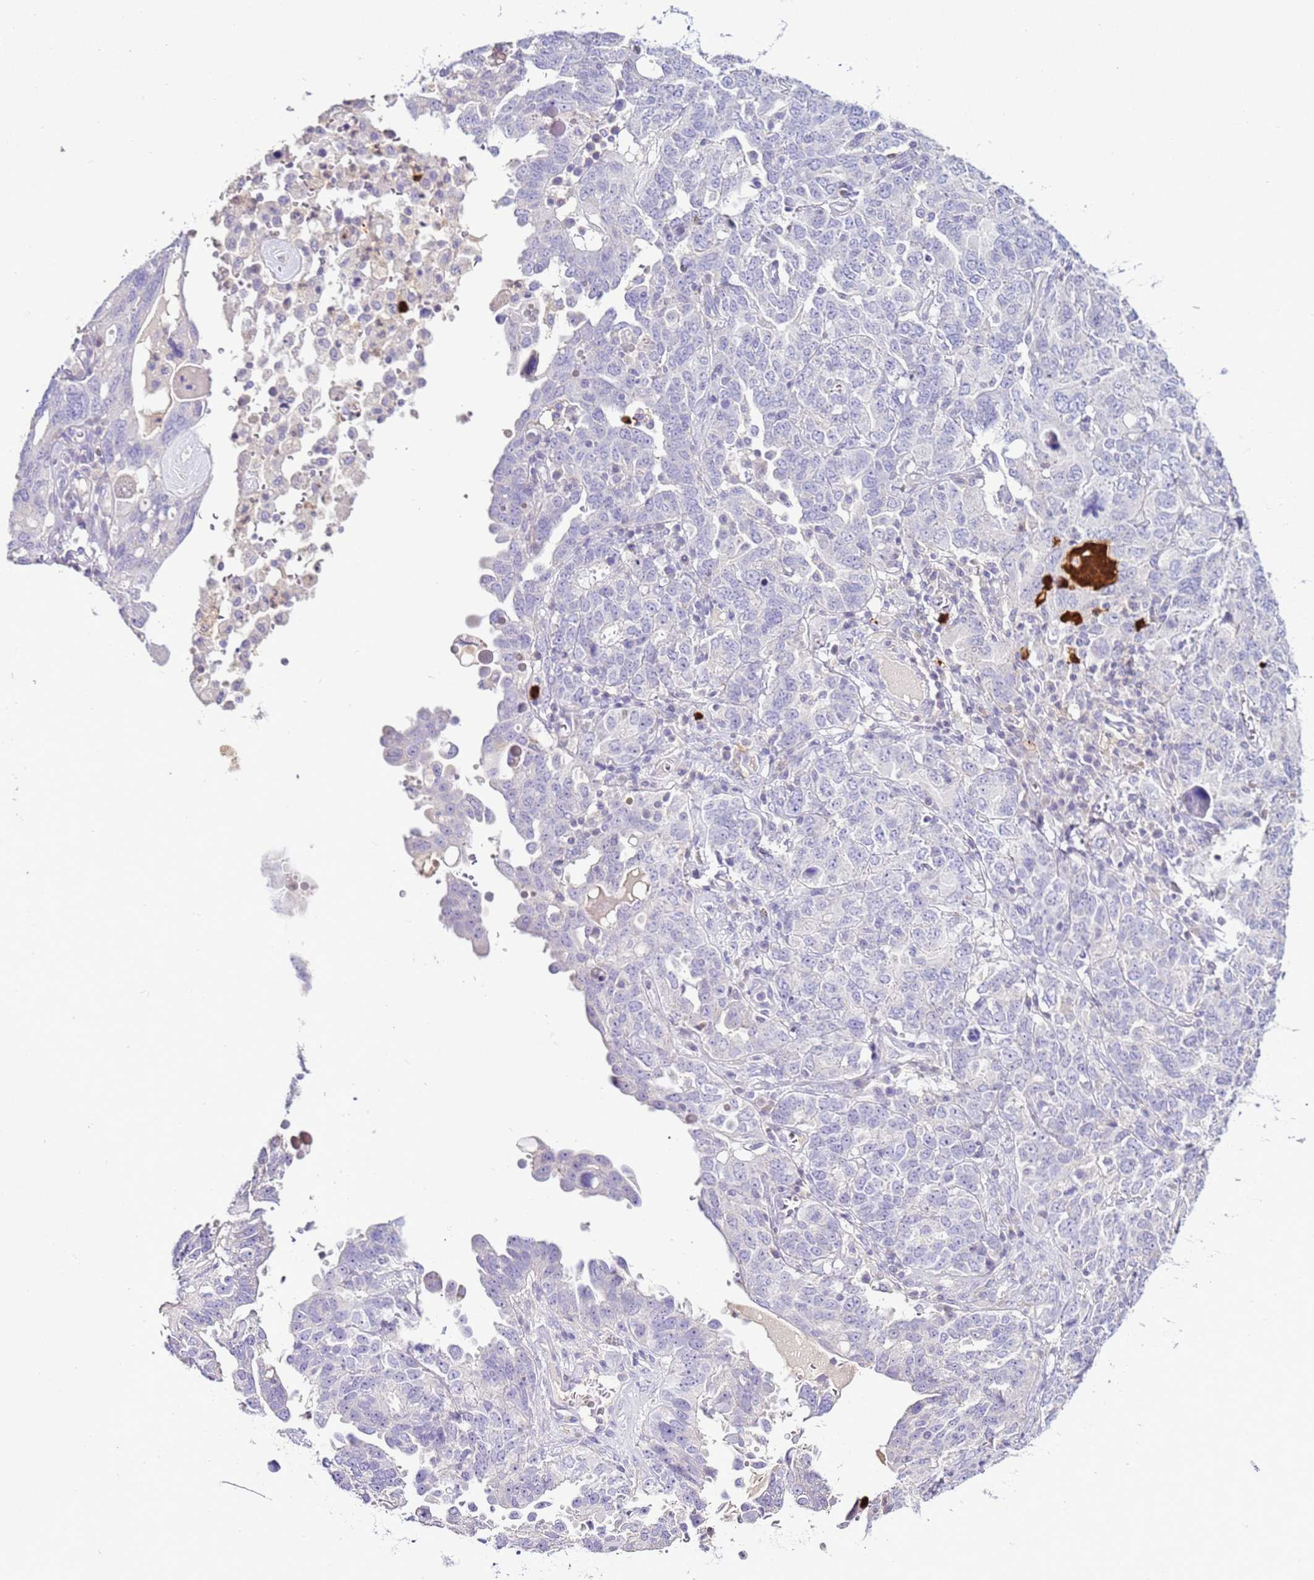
{"staining": {"intensity": "negative", "quantity": "none", "location": "none"}, "tissue": "ovarian cancer", "cell_type": "Tumor cells", "image_type": "cancer", "snomed": [{"axis": "morphology", "description": "Carcinoma, endometroid"}, {"axis": "topography", "description": "Ovary"}], "caption": "A high-resolution micrograph shows immunohistochemistry (IHC) staining of ovarian cancer (endometroid carcinoma), which demonstrates no significant positivity in tumor cells.", "gene": "IL2RG", "patient": {"sex": "female", "age": 62}}